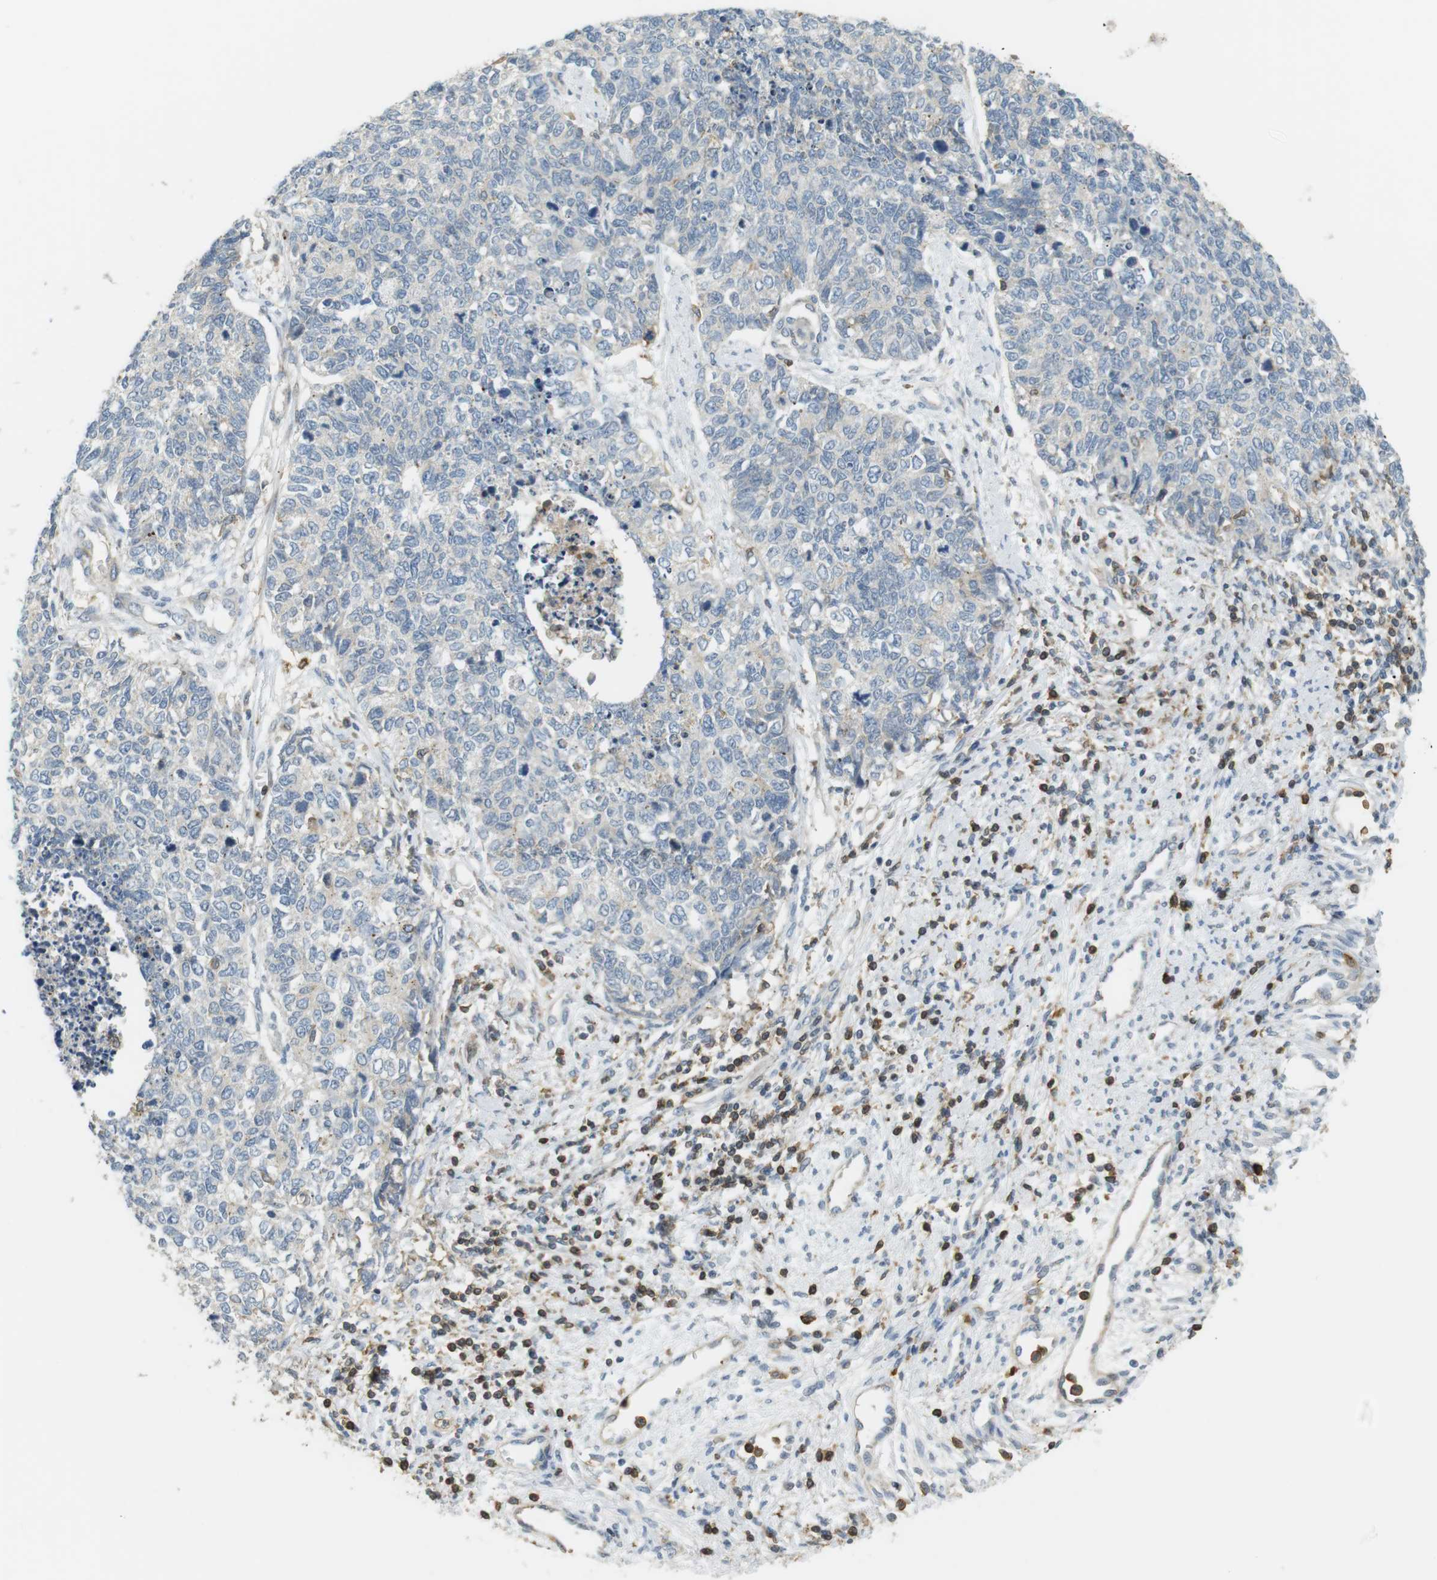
{"staining": {"intensity": "negative", "quantity": "none", "location": "none"}, "tissue": "cervical cancer", "cell_type": "Tumor cells", "image_type": "cancer", "snomed": [{"axis": "morphology", "description": "Squamous cell carcinoma, NOS"}, {"axis": "topography", "description": "Cervix"}], "caption": "Micrograph shows no significant protein positivity in tumor cells of cervical squamous cell carcinoma.", "gene": "P2RY1", "patient": {"sex": "female", "age": 63}}